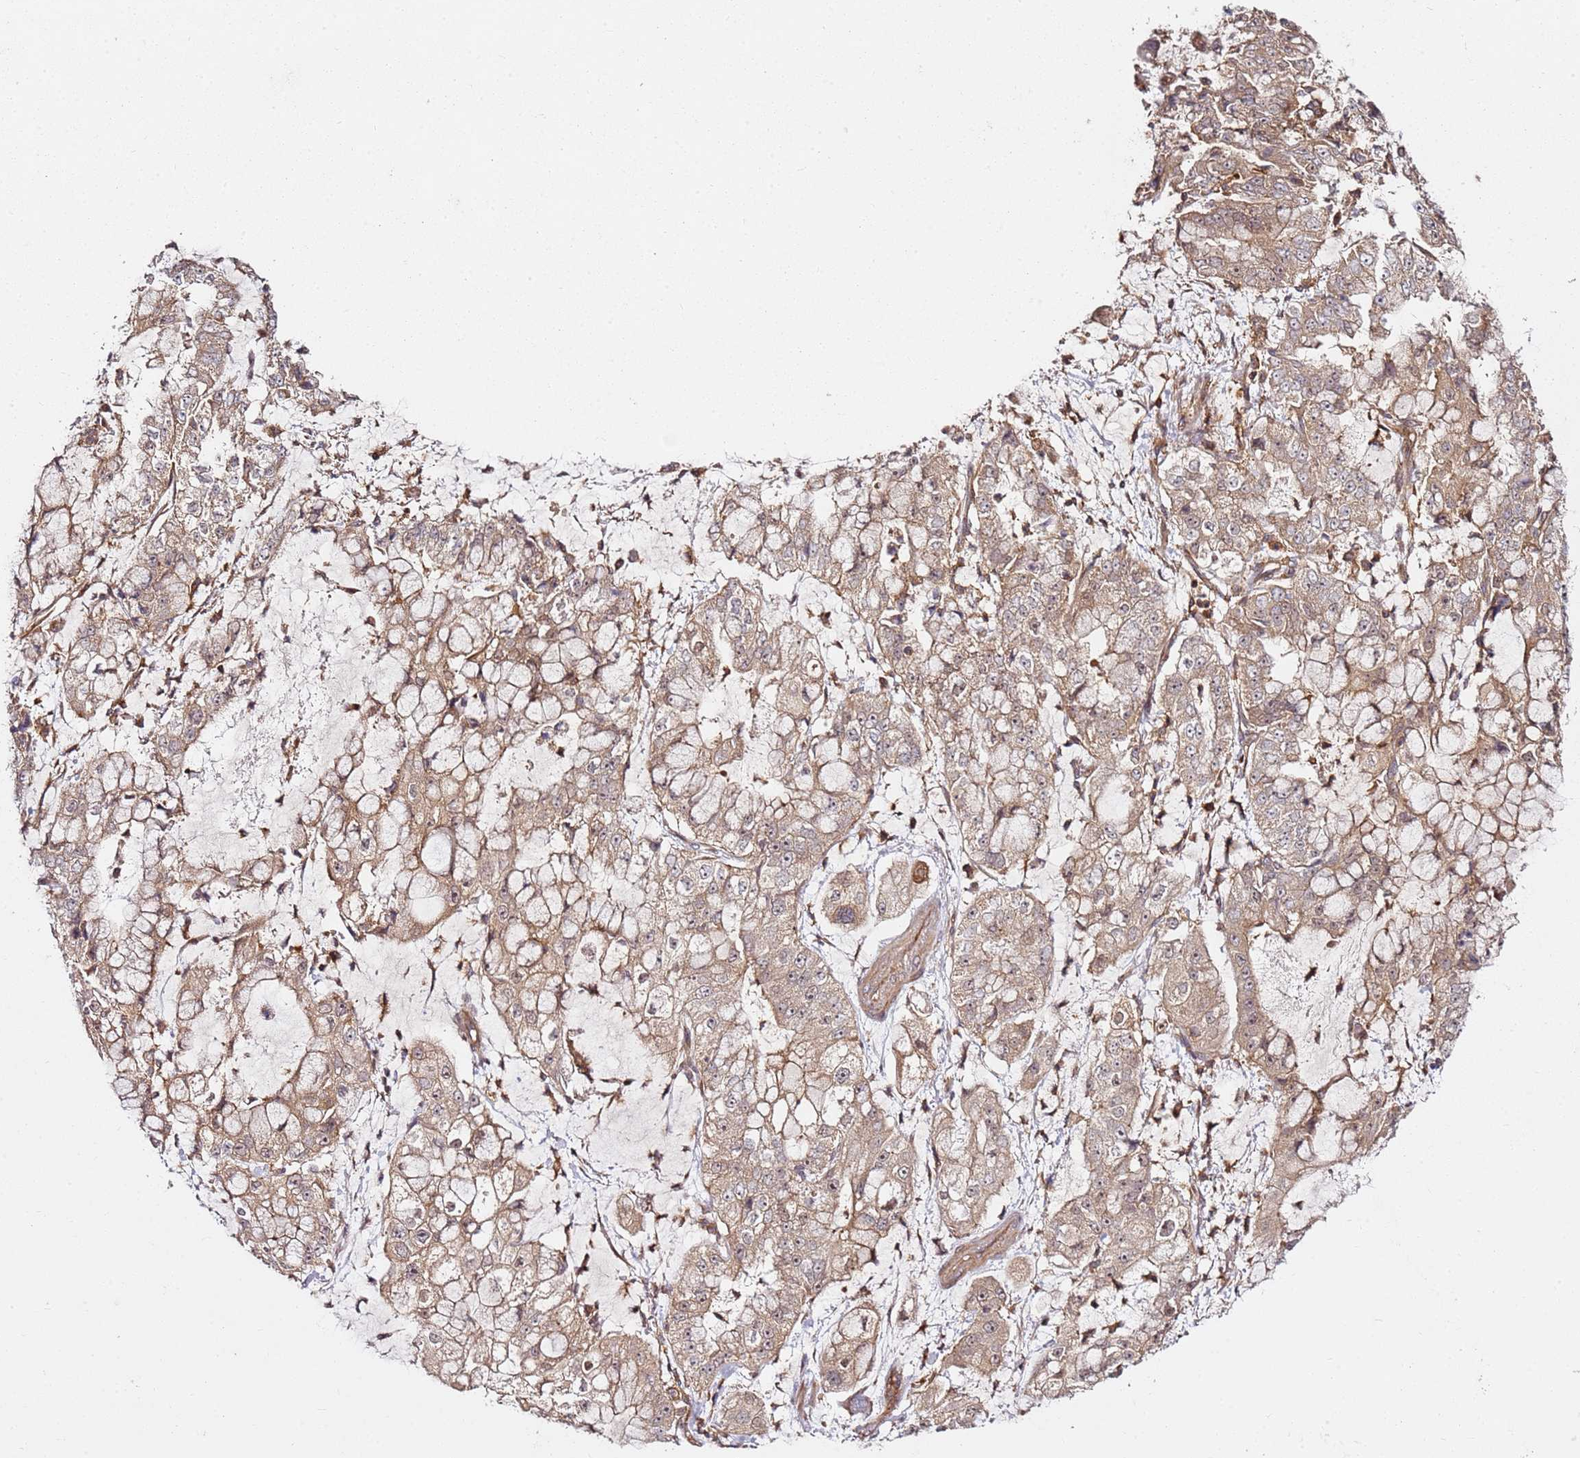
{"staining": {"intensity": "weak", "quantity": ">75%", "location": "cytoplasmic/membranous,nuclear"}, "tissue": "stomach cancer", "cell_type": "Tumor cells", "image_type": "cancer", "snomed": [{"axis": "morphology", "description": "Adenocarcinoma, NOS"}, {"axis": "topography", "description": "Stomach"}], "caption": "This is an image of immunohistochemistry staining of stomach cancer, which shows weak staining in the cytoplasmic/membranous and nuclear of tumor cells.", "gene": "PRMT7", "patient": {"sex": "male", "age": 76}}